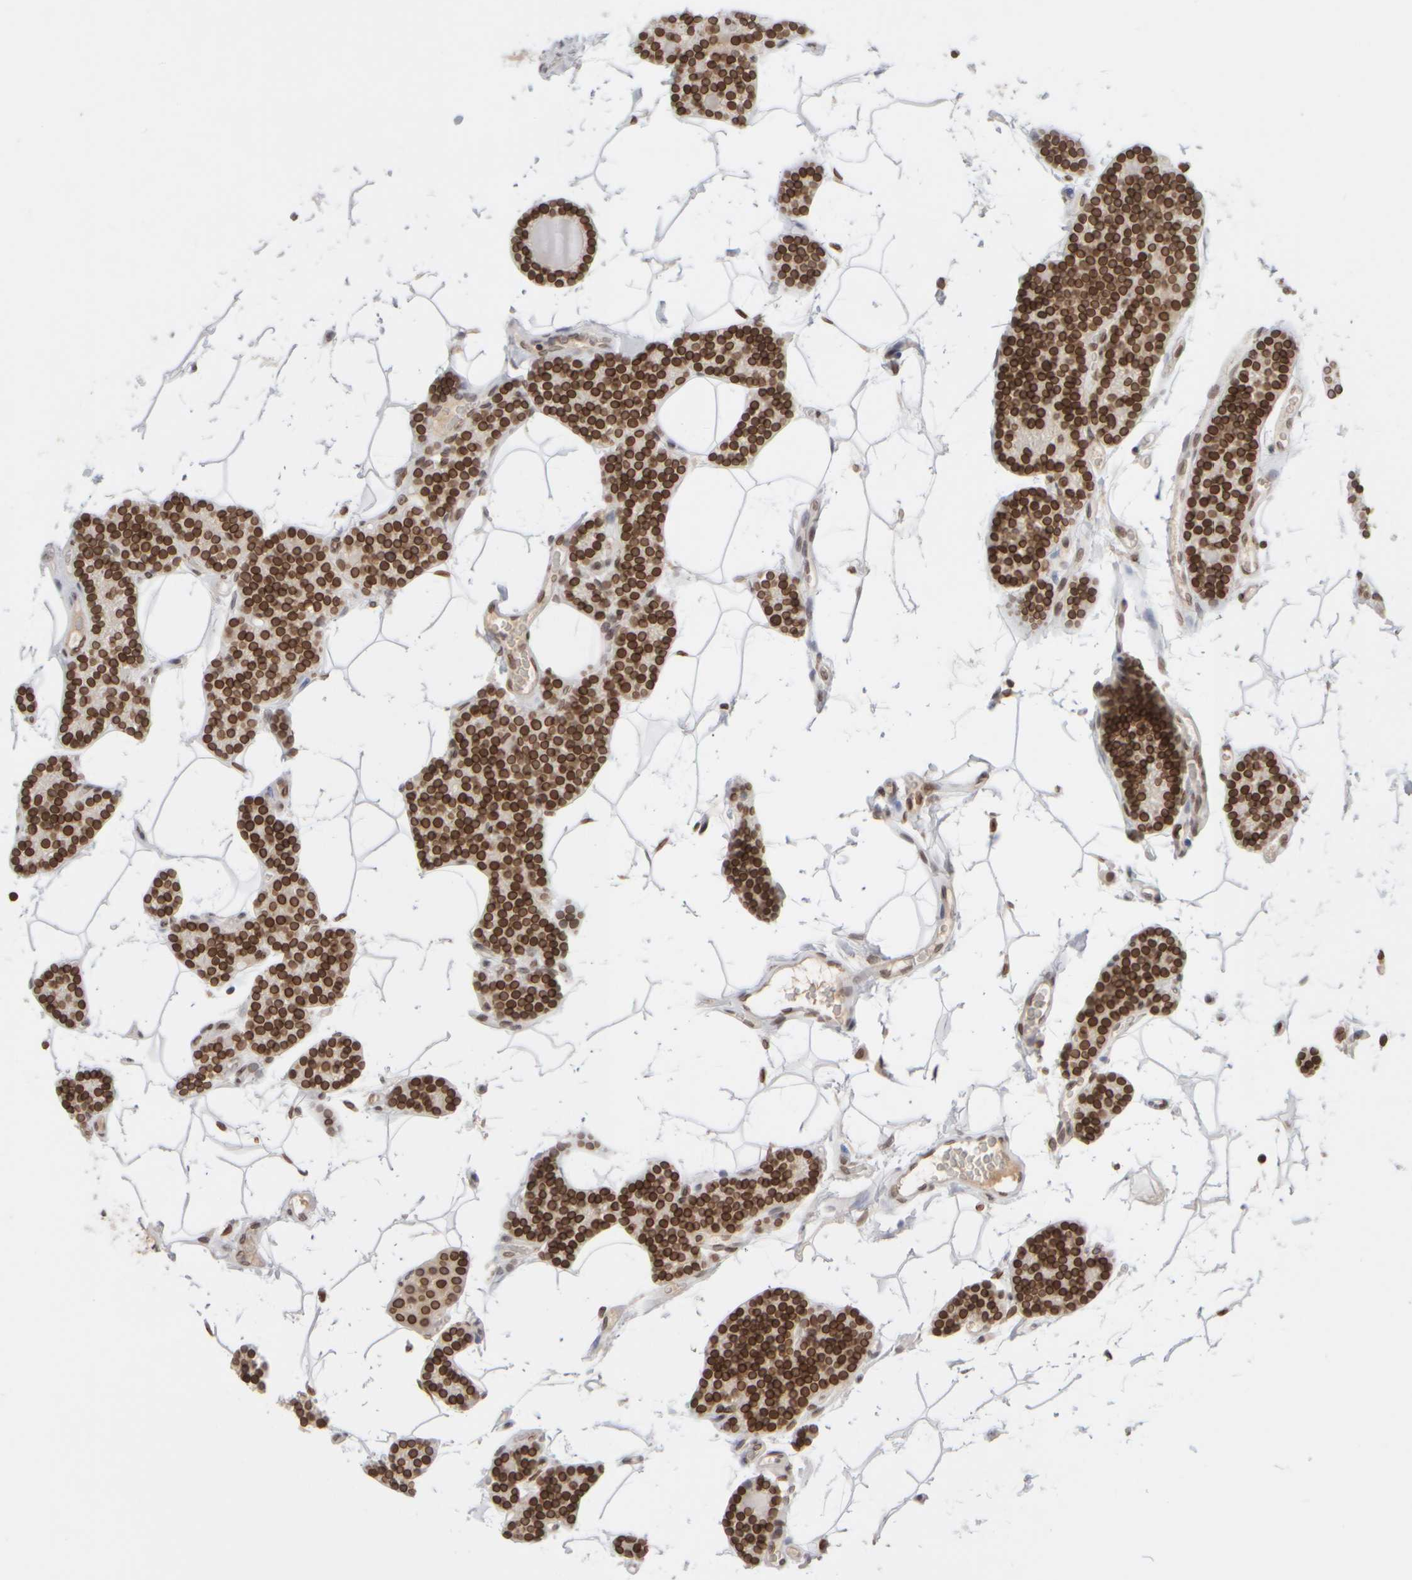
{"staining": {"intensity": "strong", "quantity": ">75%", "location": "cytoplasmic/membranous,nuclear"}, "tissue": "parathyroid gland", "cell_type": "Glandular cells", "image_type": "normal", "snomed": [{"axis": "morphology", "description": "Normal tissue, NOS"}, {"axis": "topography", "description": "Parathyroid gland"}], "caption": "Benign parathyroid gland demonstrates strong cytoplasmic/membranous,nuclear expression in about >75% of glandular cells, visualized by immunohistochemistry. (IHC, brightfield microscopy, high magnification).", "gene": "ZC3HC1", "patient": {"sex": "male", "age": 52}}